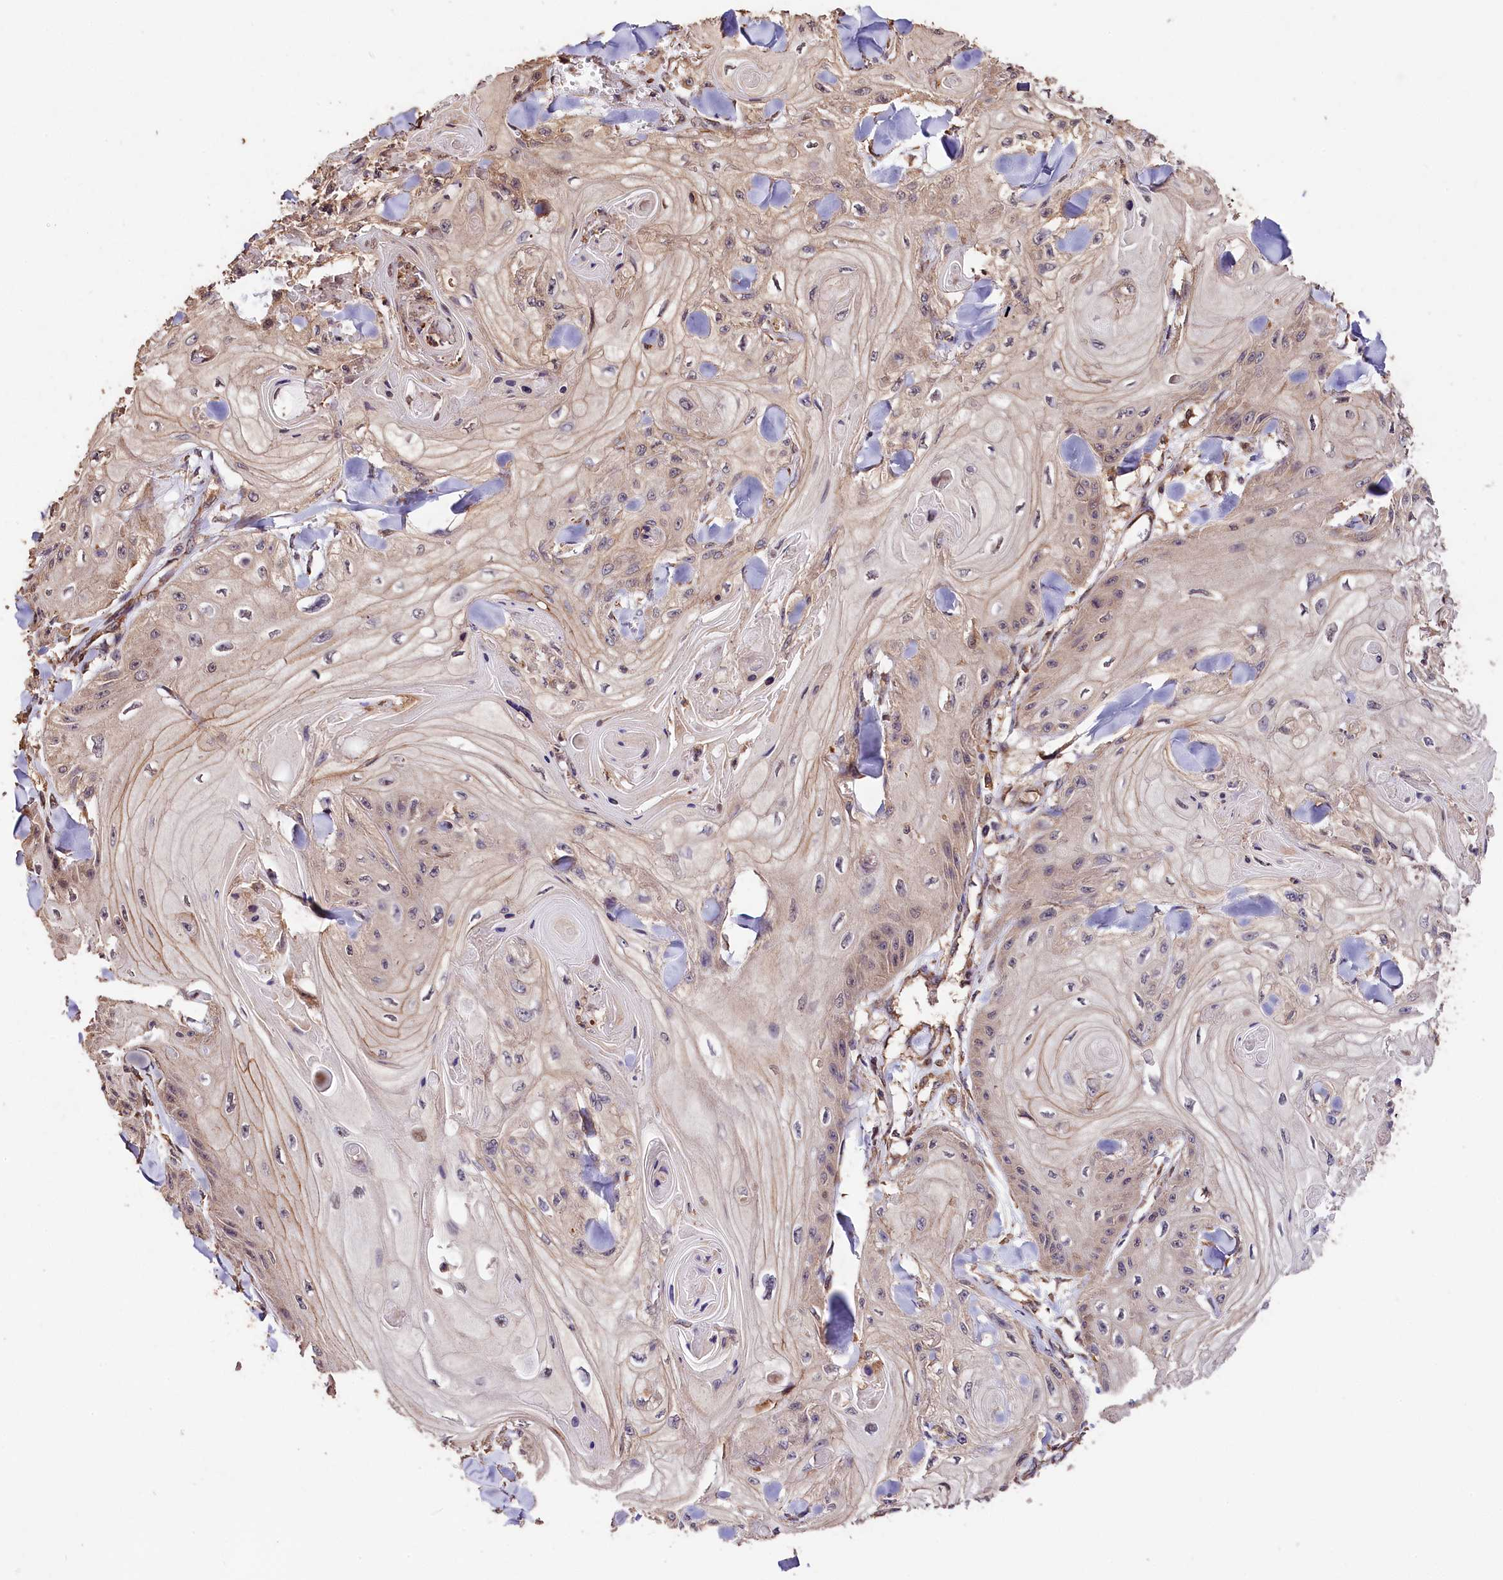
{"staining": {"intensity": "weak", "quantity": "<25%", "location": "cytoplasmic/membranous,nuclear"}, "tissue": "skin cancer", "cell_type": "Tumor cells", "image_type": "cancer", "snomed": [{"axis": "morphology", "description": "Squamous cell carcinoma, NOS"}, {"axis": "topography", "description": "Skin"}], "caption": "DAB immunohistochemical staining of skin cancer (squamous cell carcinoma) shows no significant expression in tumor cells.", "gene": "KPTN", "patient": {"sex": "male", "age": 74}}